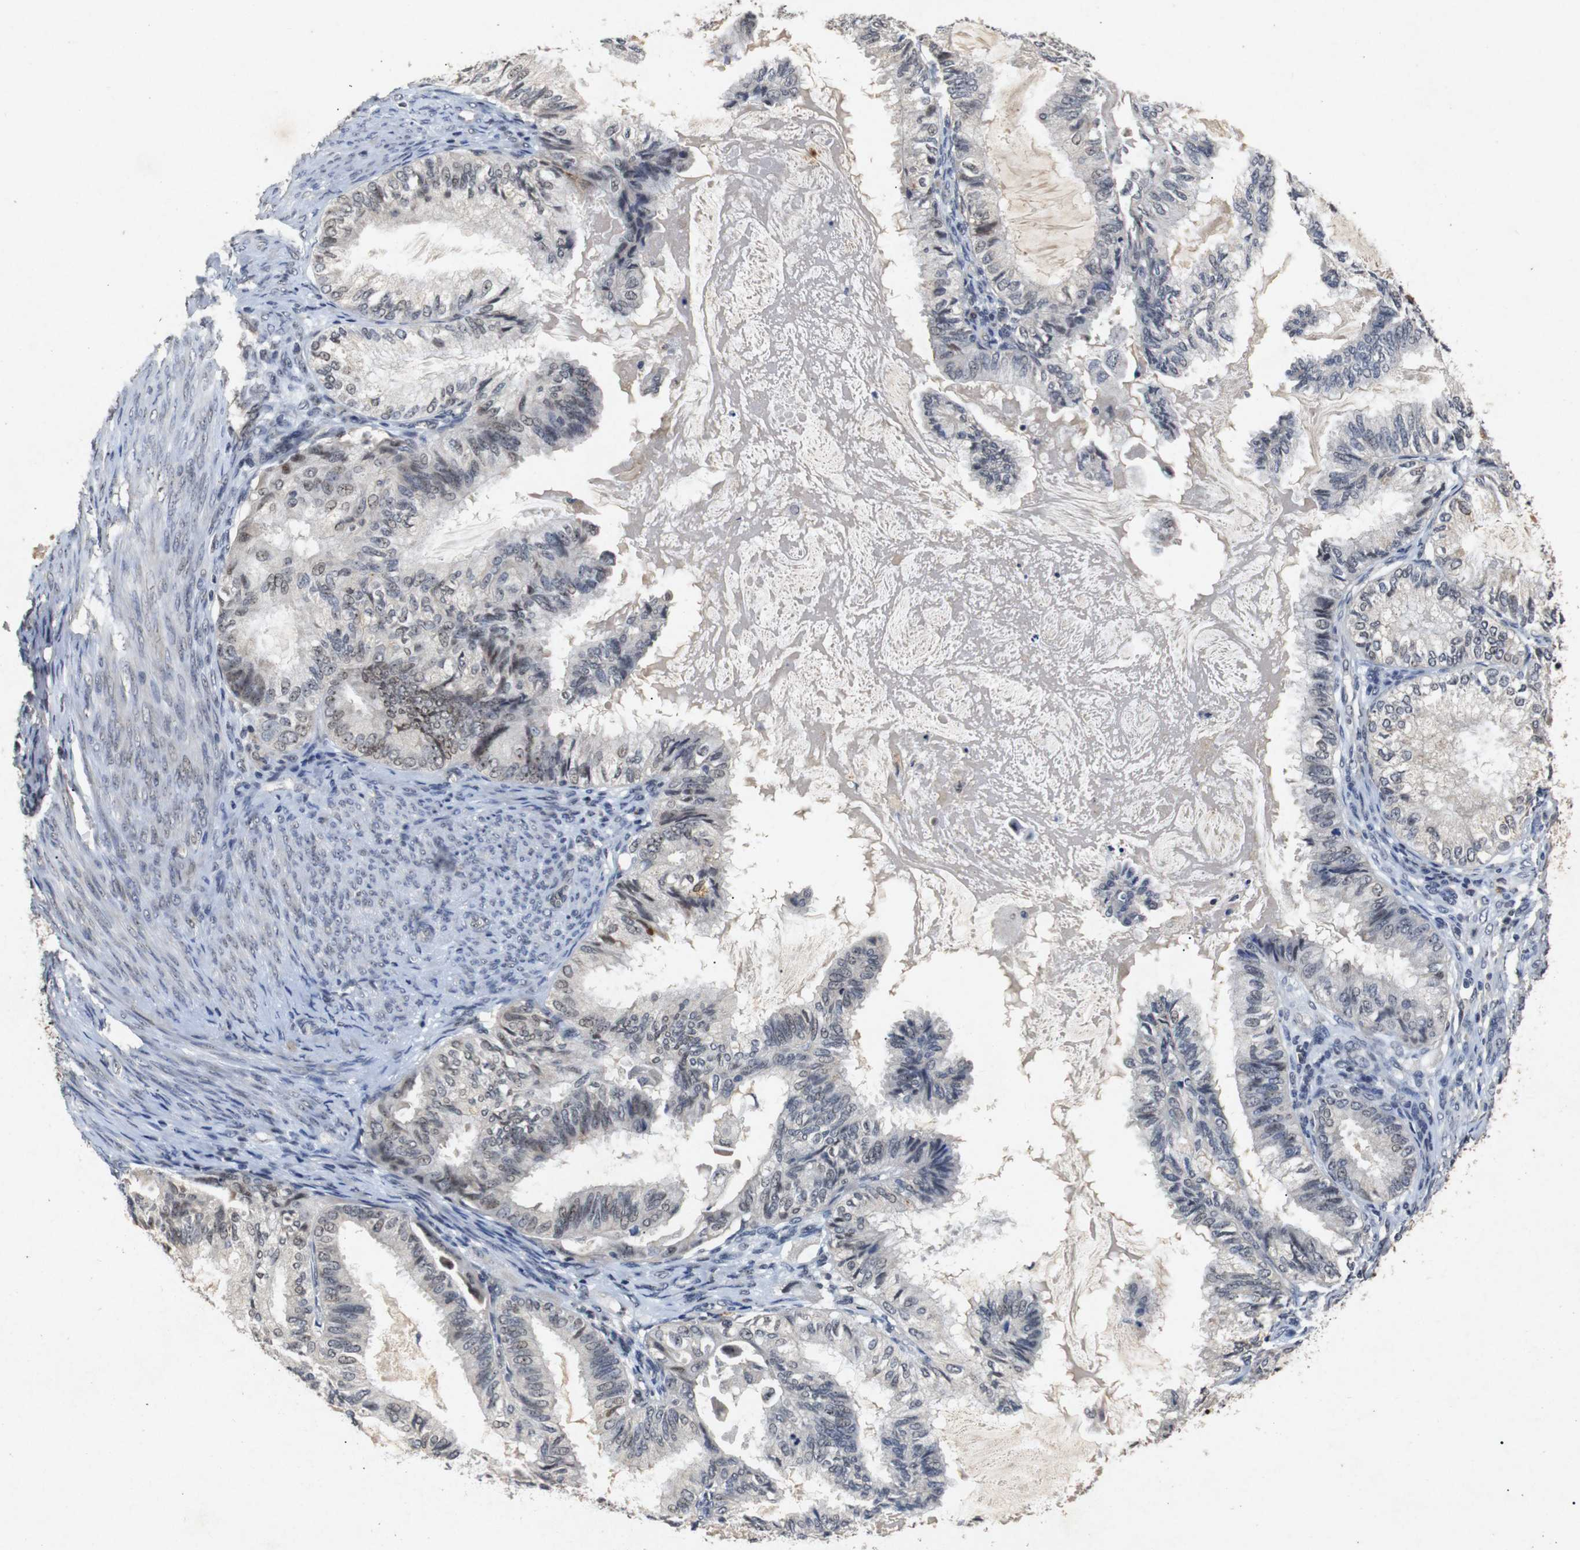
{"staining": {"intensity": "weak", "quantity": "<25%", "location": "nuclear"}, "tissue": "cervical cancer", "cell_type": "Tumor cells", "image_type": "cancer", "snomed": [{"axis": "morphology", "description": "Normal tissue, NOS"}, {"axis": "morphology", "description": "Adenocarcinoma, NOS"}, {"axis": "topography", "description": "Cervix"}, {"axis": "topography", "description": "Endometrium"}], "caption": "A photomicrograph of cervical cancer stained for a protein displays no brown staining in tumor cells.", "gene": "PARN", "patient": {"sex": "female", "age": 86}}